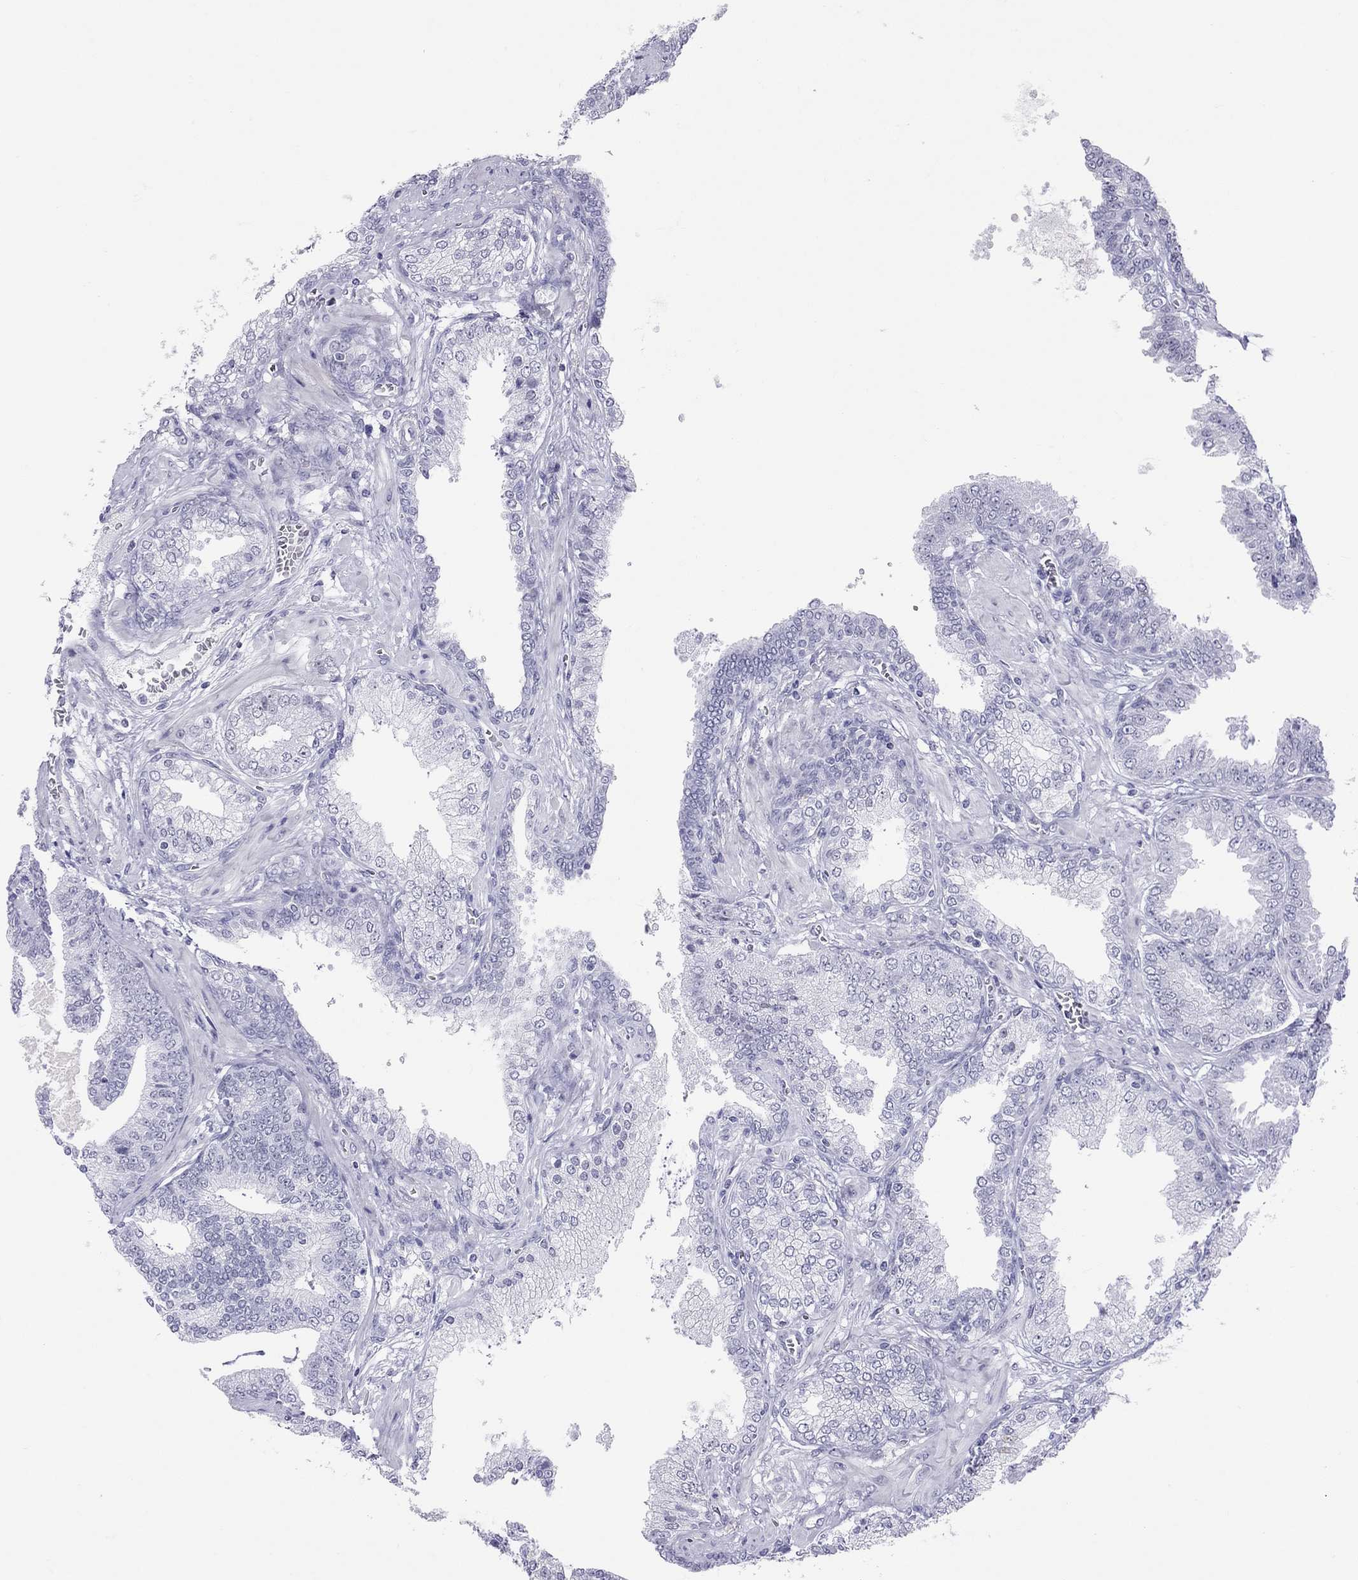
{"staining": {"intensity": "negative", "quantity": "none", "location": "none"}, "tissue": "prostate cancer", "cell_type": "Tumor cells", "image_type": "cancer", "snomed": [{"axis": "morphology", "description": "Adenocarcinoma, NOS"}, {"axis": "topography", "description": "Prostate"}], "caption": "Tumor cells are negative for protein expression in human prostate cancer (adenocarcinoma). (DAB (3,3'-diaminobenzidine) immunohistochemistry (IHC) with hematoxylin counter stain).", "gene": "JHY", "patient": {"sex": "male", "age": 64}}